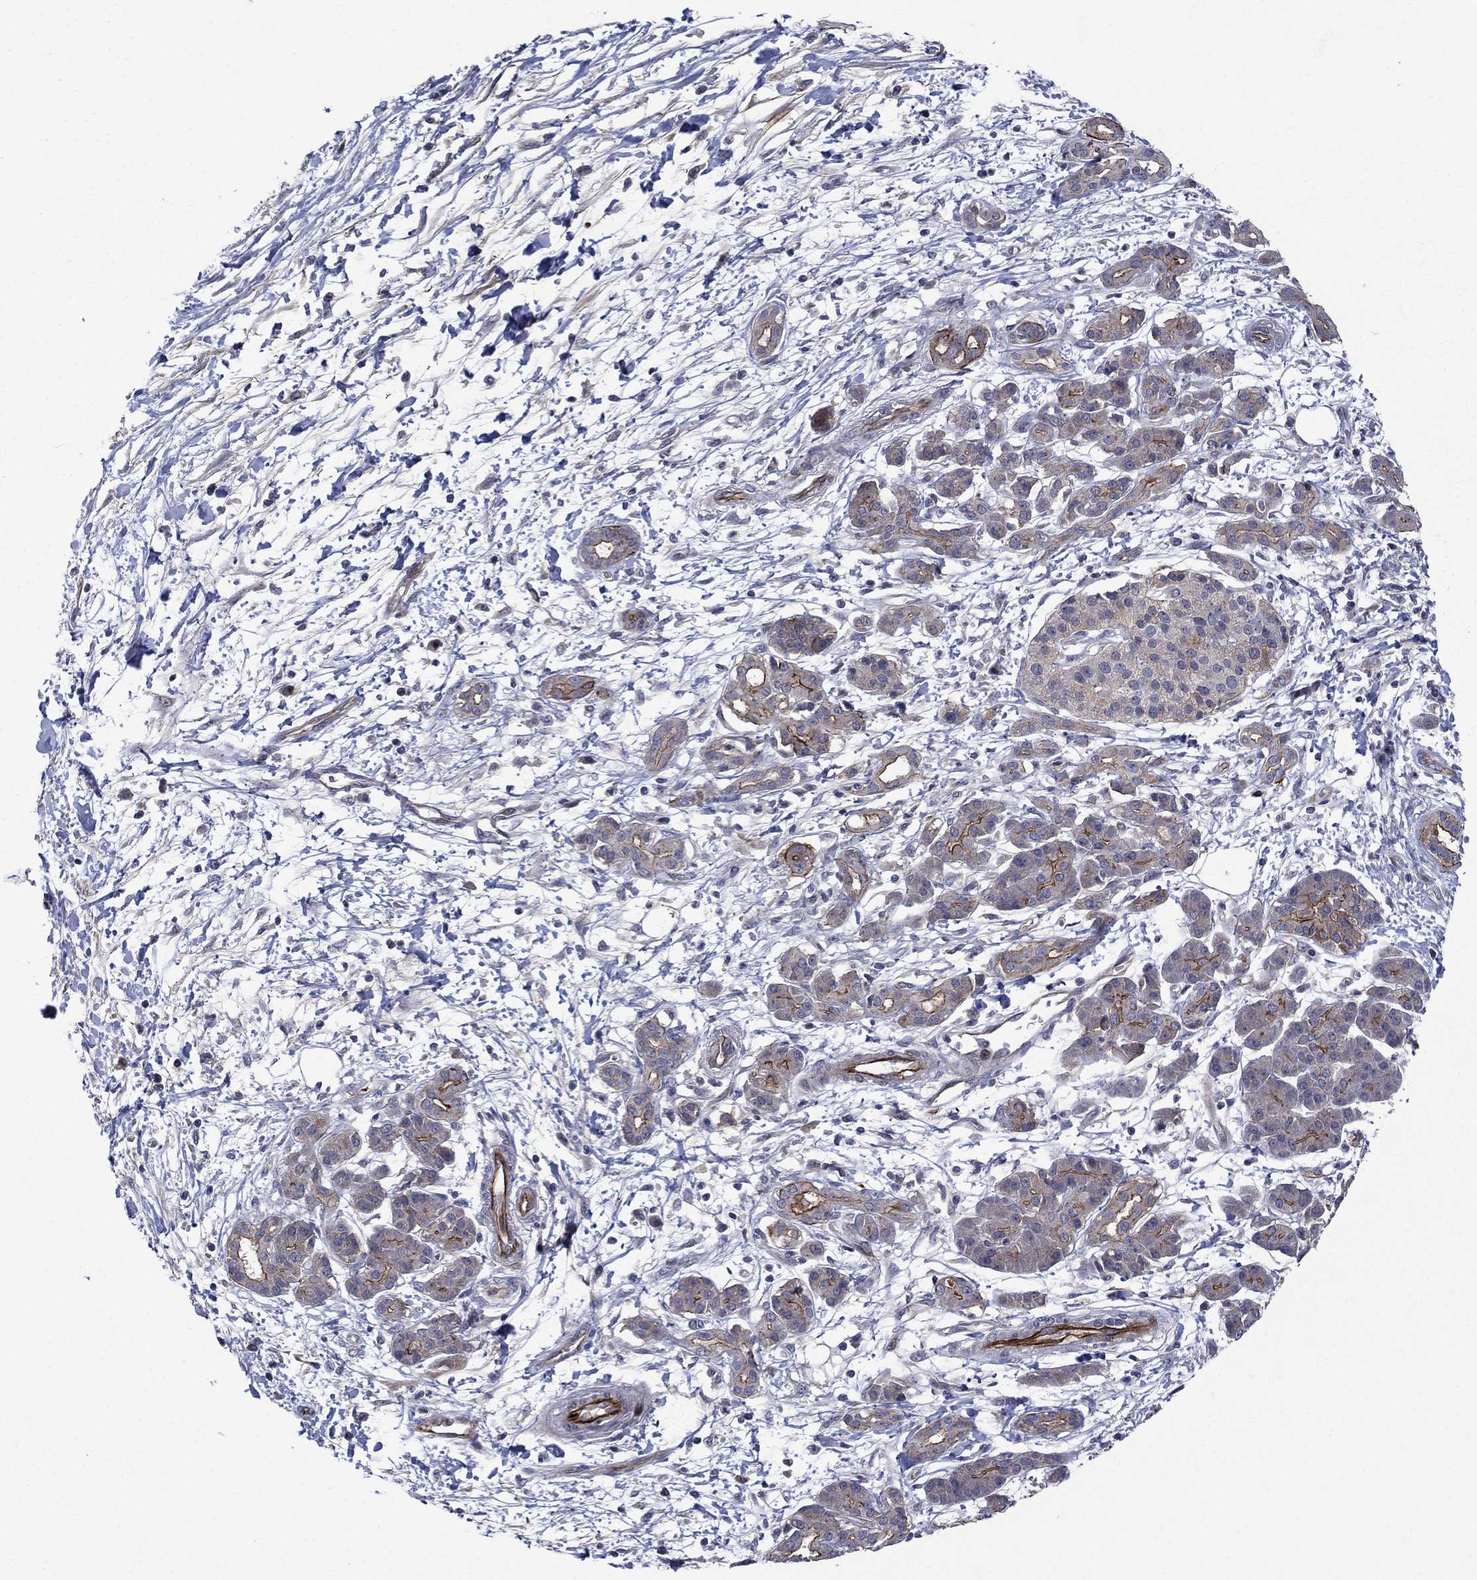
{"staining": {"intensity": "strong", "quantity": "25%-75%", "location": "cytoplasmic/membranous"}, "tissue": "pancreatic cancer", "cell_type": "Tumor cells", "image_type": "cancer", "snomed": [{"axis": "morphology", "description": "Adenocarcinoma, NOS"}, {"axis": "topography", "description": "Pancreas"}], "caption": "This photomicrograph displays IHC staining of pancreatic cancer (adenocarcinoma), with high strong cytoplasmic/membranous positivity in about 25%-75% of tumor cells.", "gene": "SLC7A1", "patient": {"sex": "male", "age": 72}}